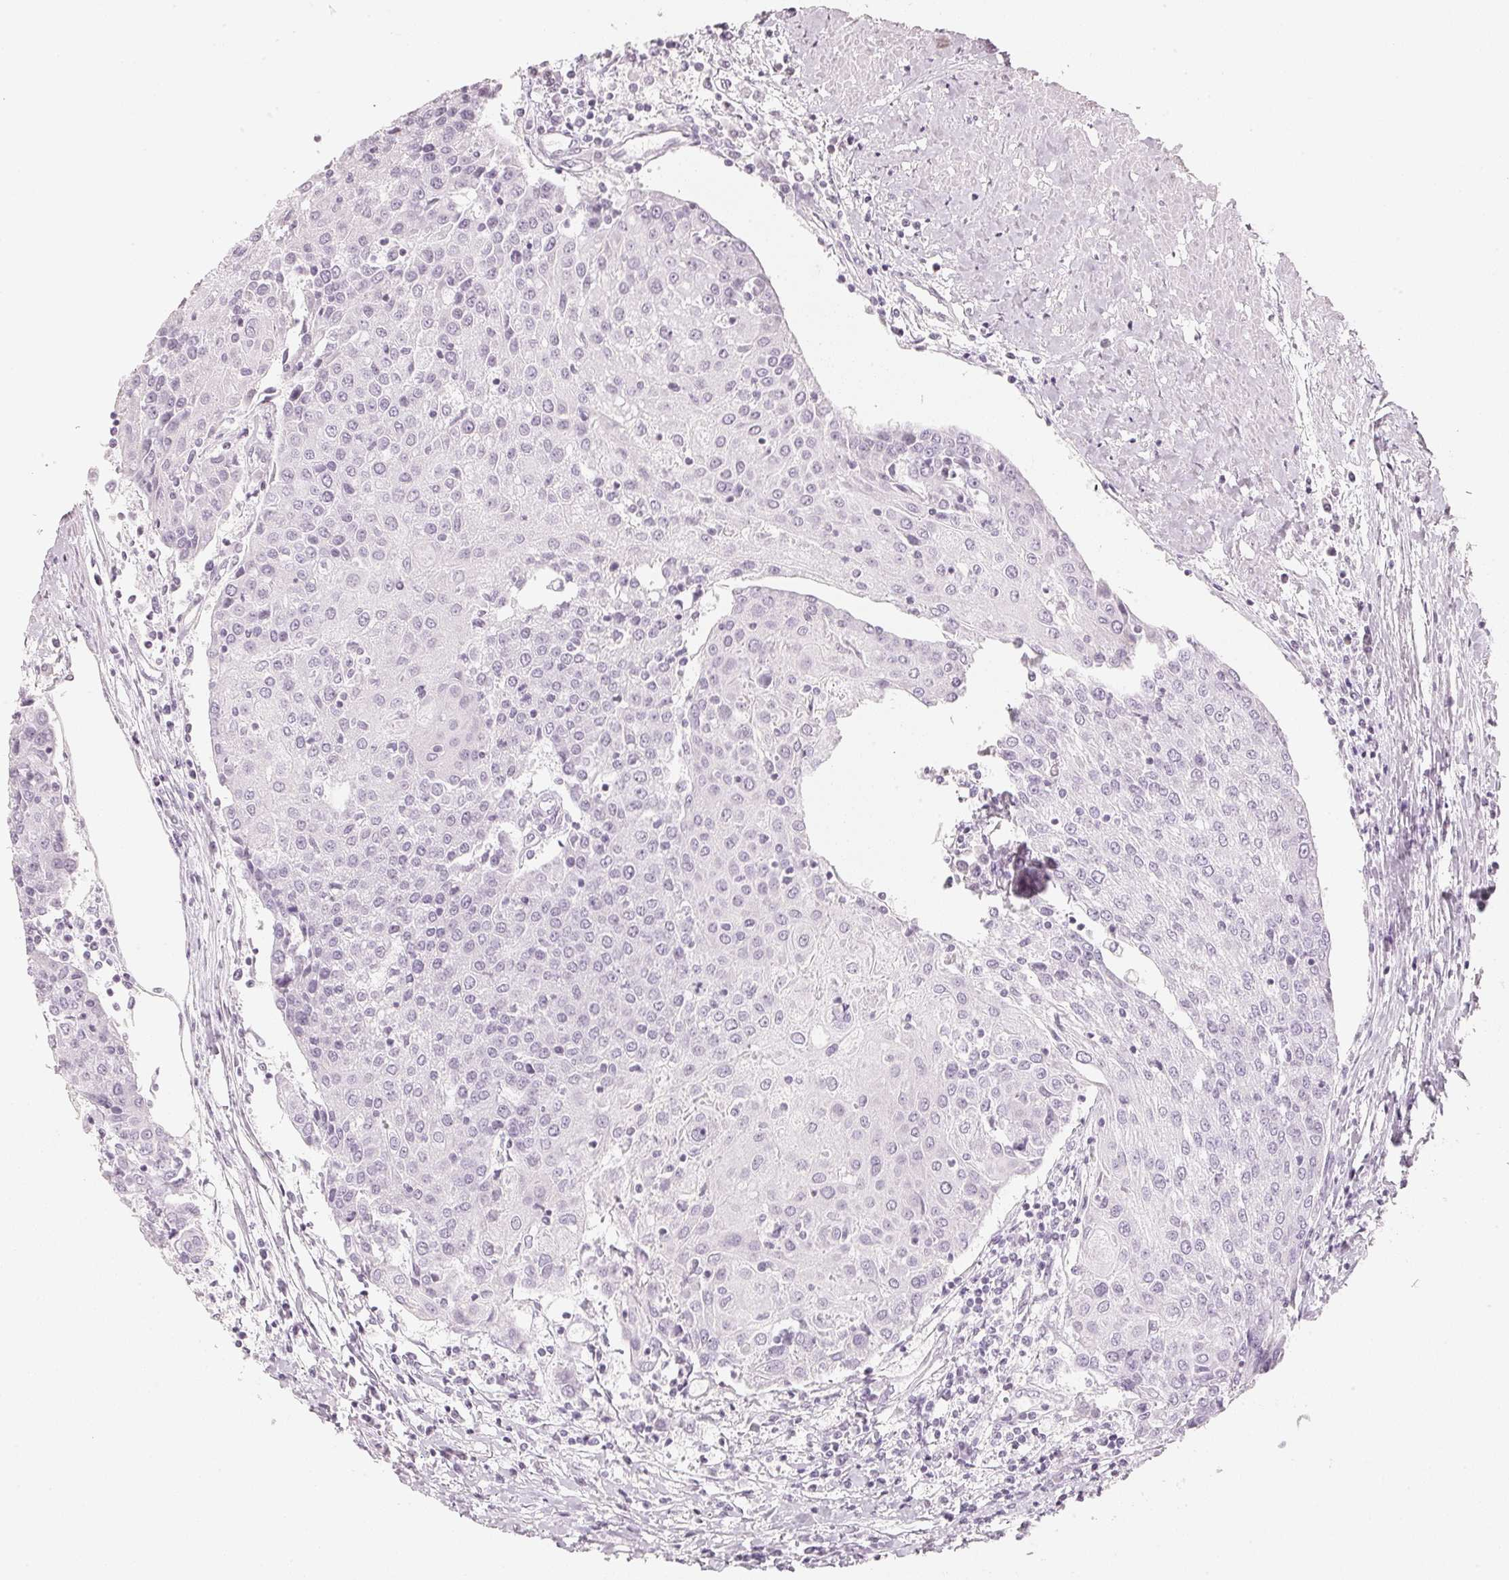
{"staining": {"intensity": "negative", "quantity": "none", "location": "none"}, "tissue": "urothelial cancer", "cell_type": "Tumor cells", "image_type": "cancer", "snomed": [{"axis": "morphology", "description": "Urothelial carcinoma, High grade"}, {"axis": "topography", "description": "Urinary bladder"}], "caption": "Immunohistochemical staining of human urothelial cancer shows no significant expression in tumor cells.", "gene": "SLC22A8", "patient": {"sex": "female", "age": 85}}